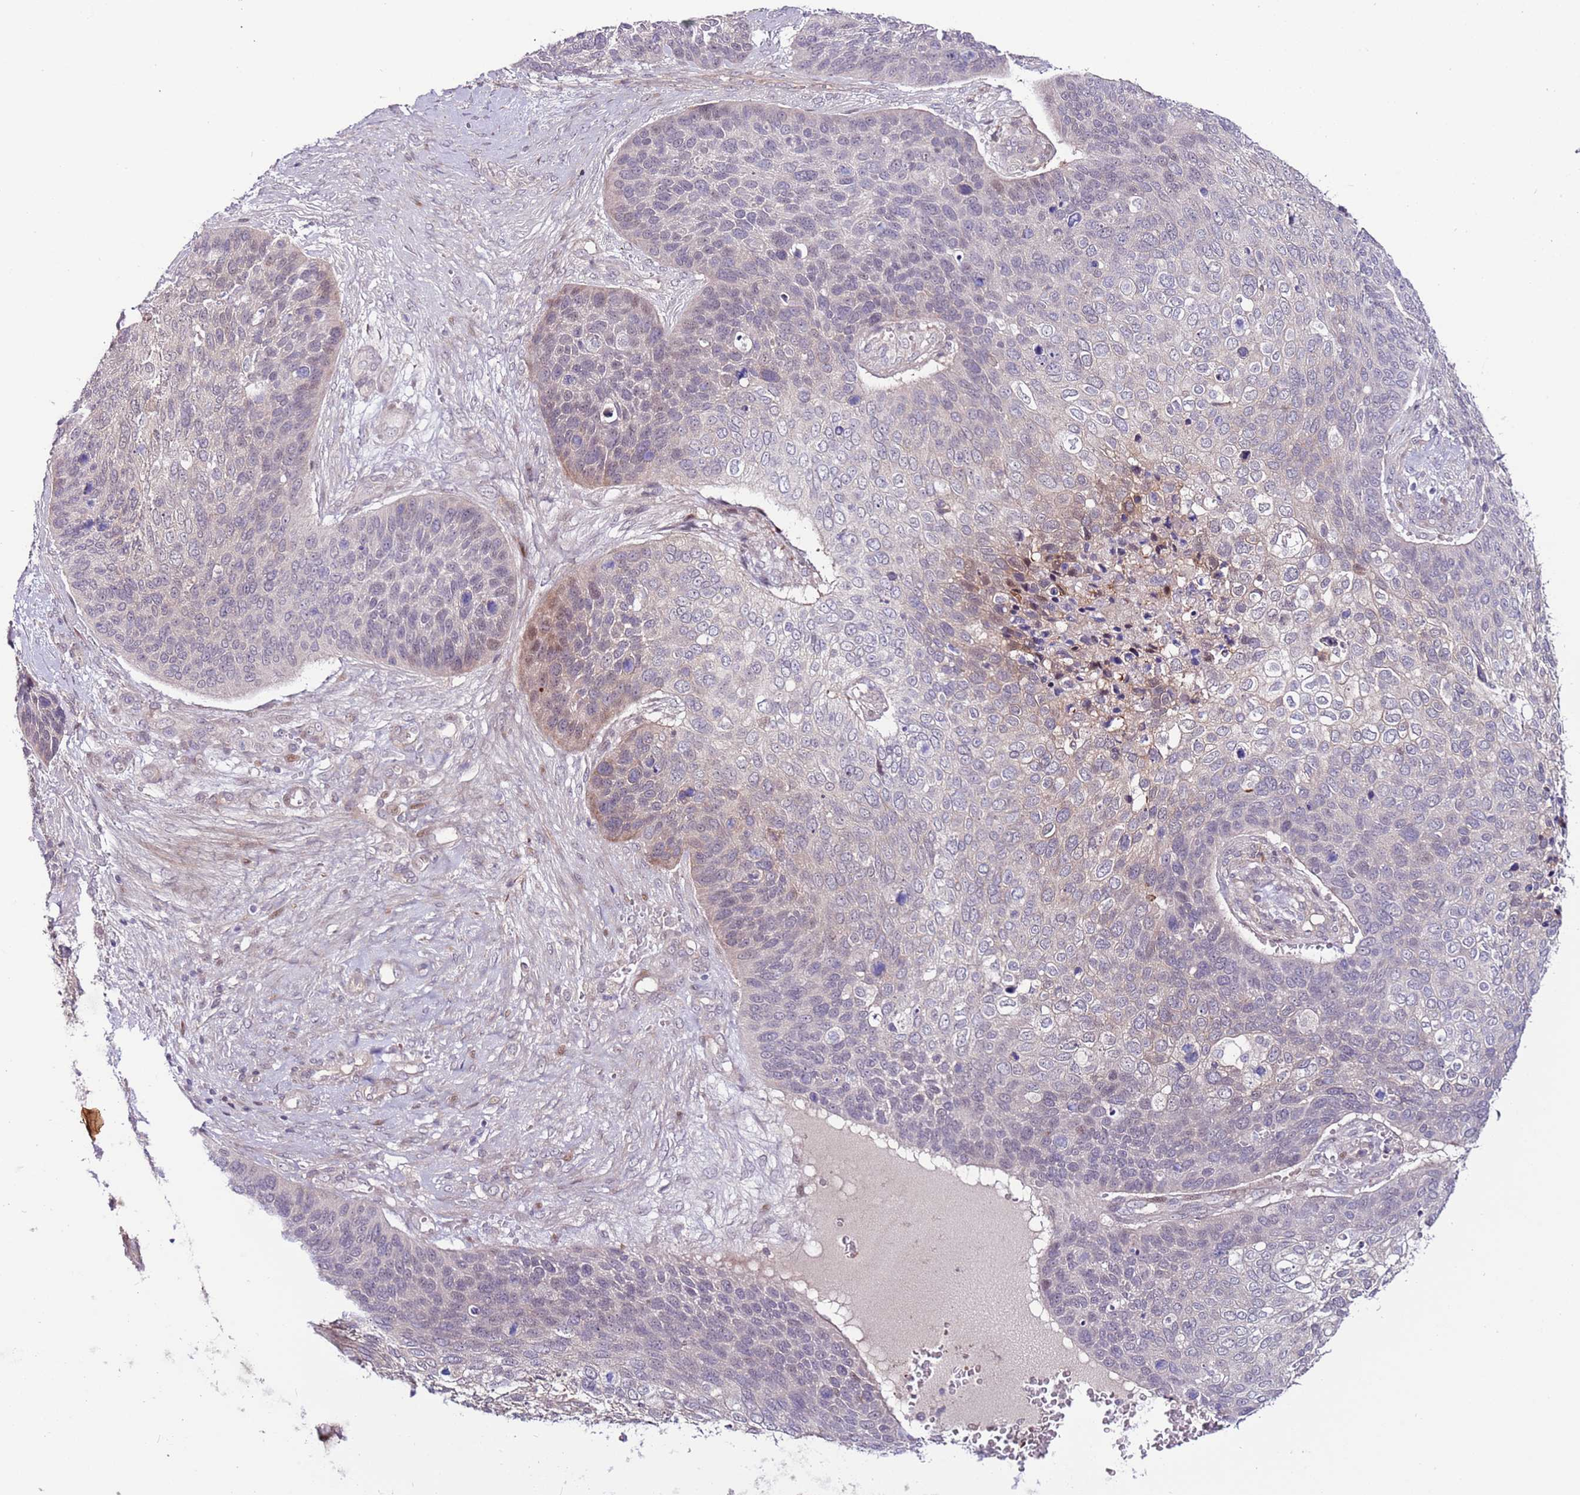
{"staining": {"intensity": "weak", "quantity": "<25%", "location": "cytoplasmic/membranous"}, "tissue": "skin cancer", "cell_type": "Tumor cells", "image_type": "cancer", "snomed": [{"axis": "morphology", "description": "Basal cell carcinoma"}, {"axis": "topography", "description": "Skin"}], "caption": "Immunohistochemistry image of neoplastic tissue: skin cancer (basal cell carcinoma) stained with DAB shows no significant protein staining in tumor cells.", "gene": "MTG2", "patient": {"sex": "female", "age": 74}}